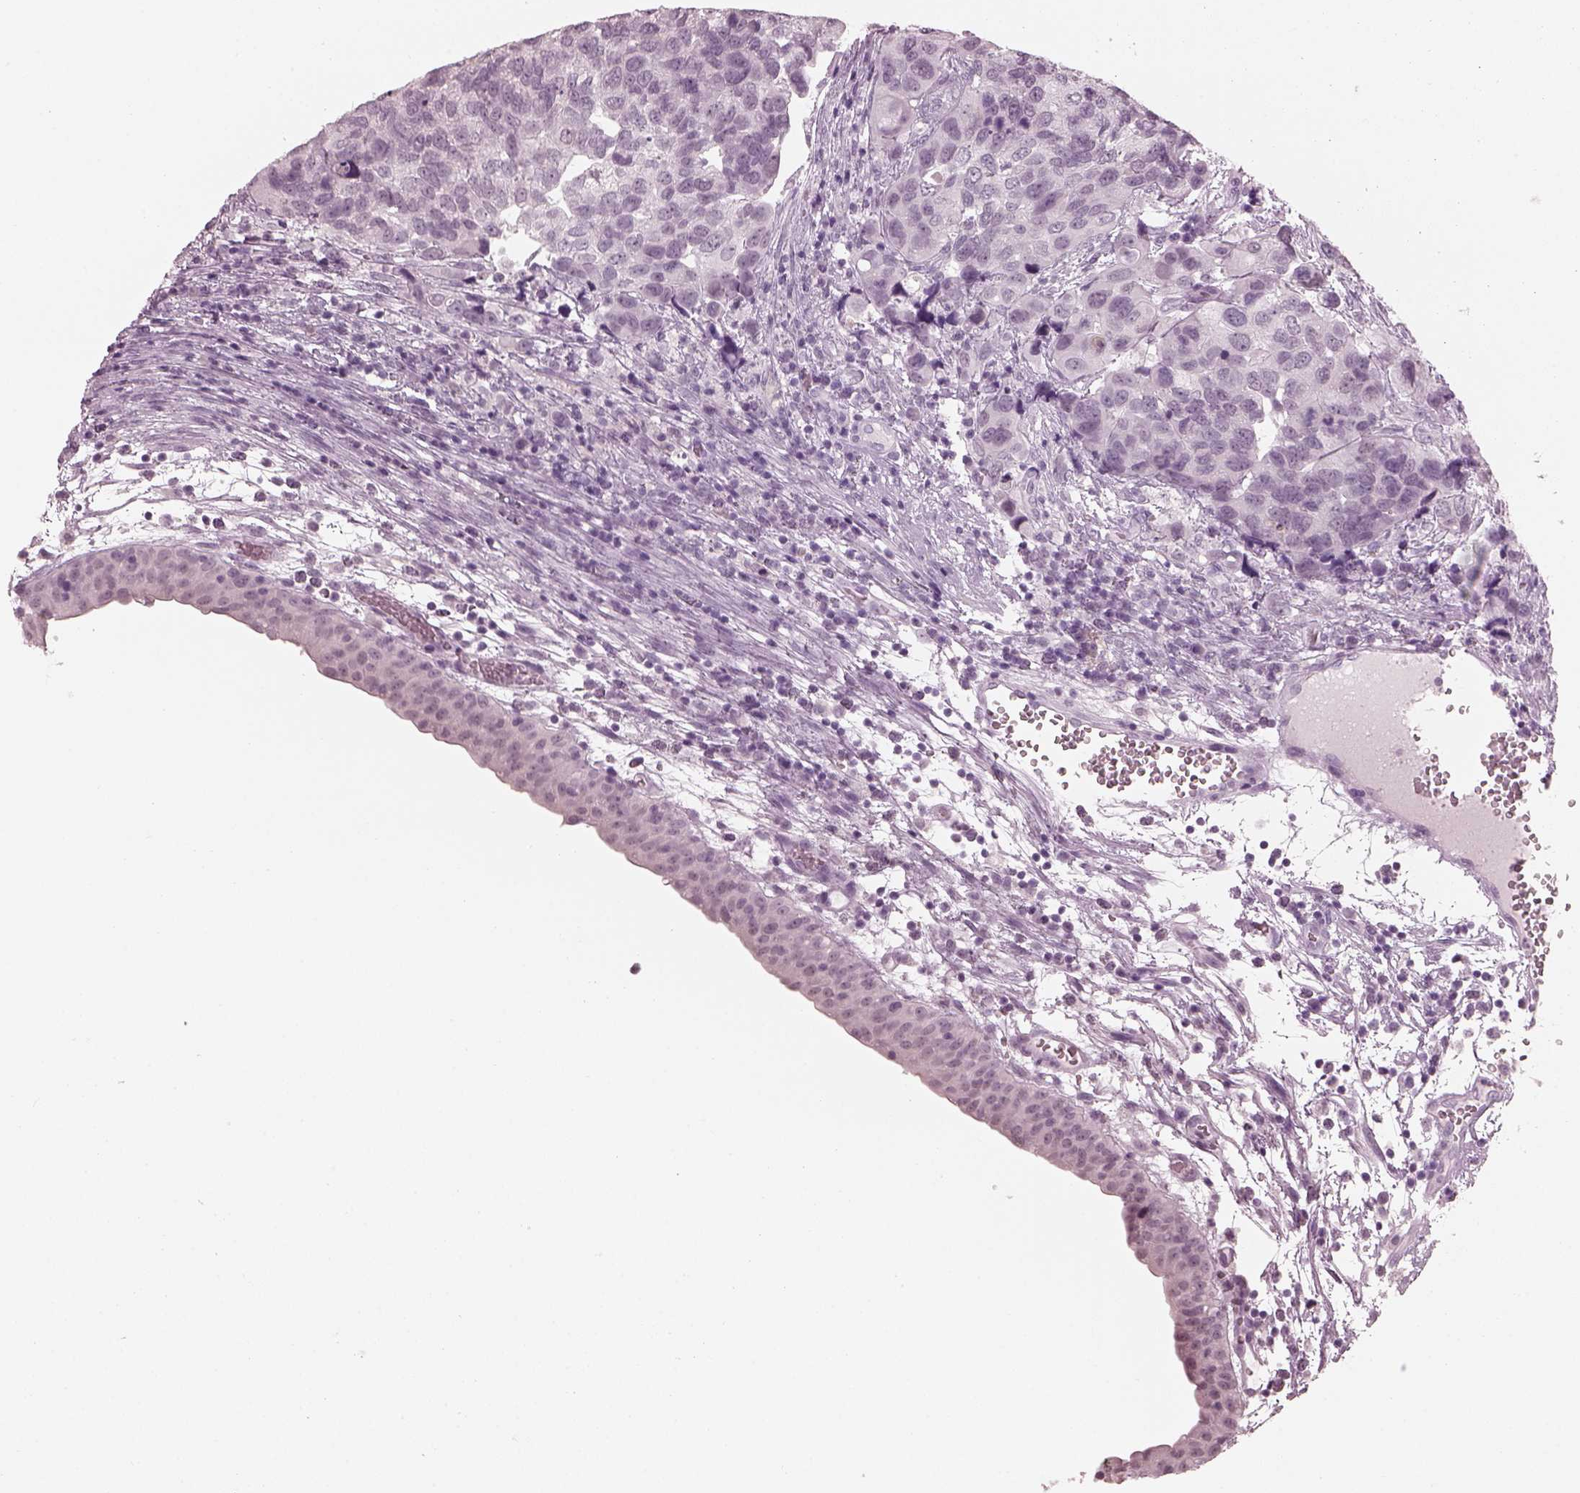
{"staining": {"intensity": "negative", "quantity": "none", "location": "none"}, "tissue": "urothelial cancer", "cell_type": "Tumor cells", "image_type": "cancer", "snomed": [{"axis": "morphology", "description": "Urothelial carcinoma, High grade"}, {"axis": "topography", "description": "Urinary bladder"}], "caption": "High magnification brightfield microscopy of urothelial cancer stained with DAB (3,3'-diaminobenzidine) (brown) and counterstained with hematoxylin (blue): tumor cells show no significant expression.", "gene": "C2orf81", "patient": {"sex": "male", "age": 60}}